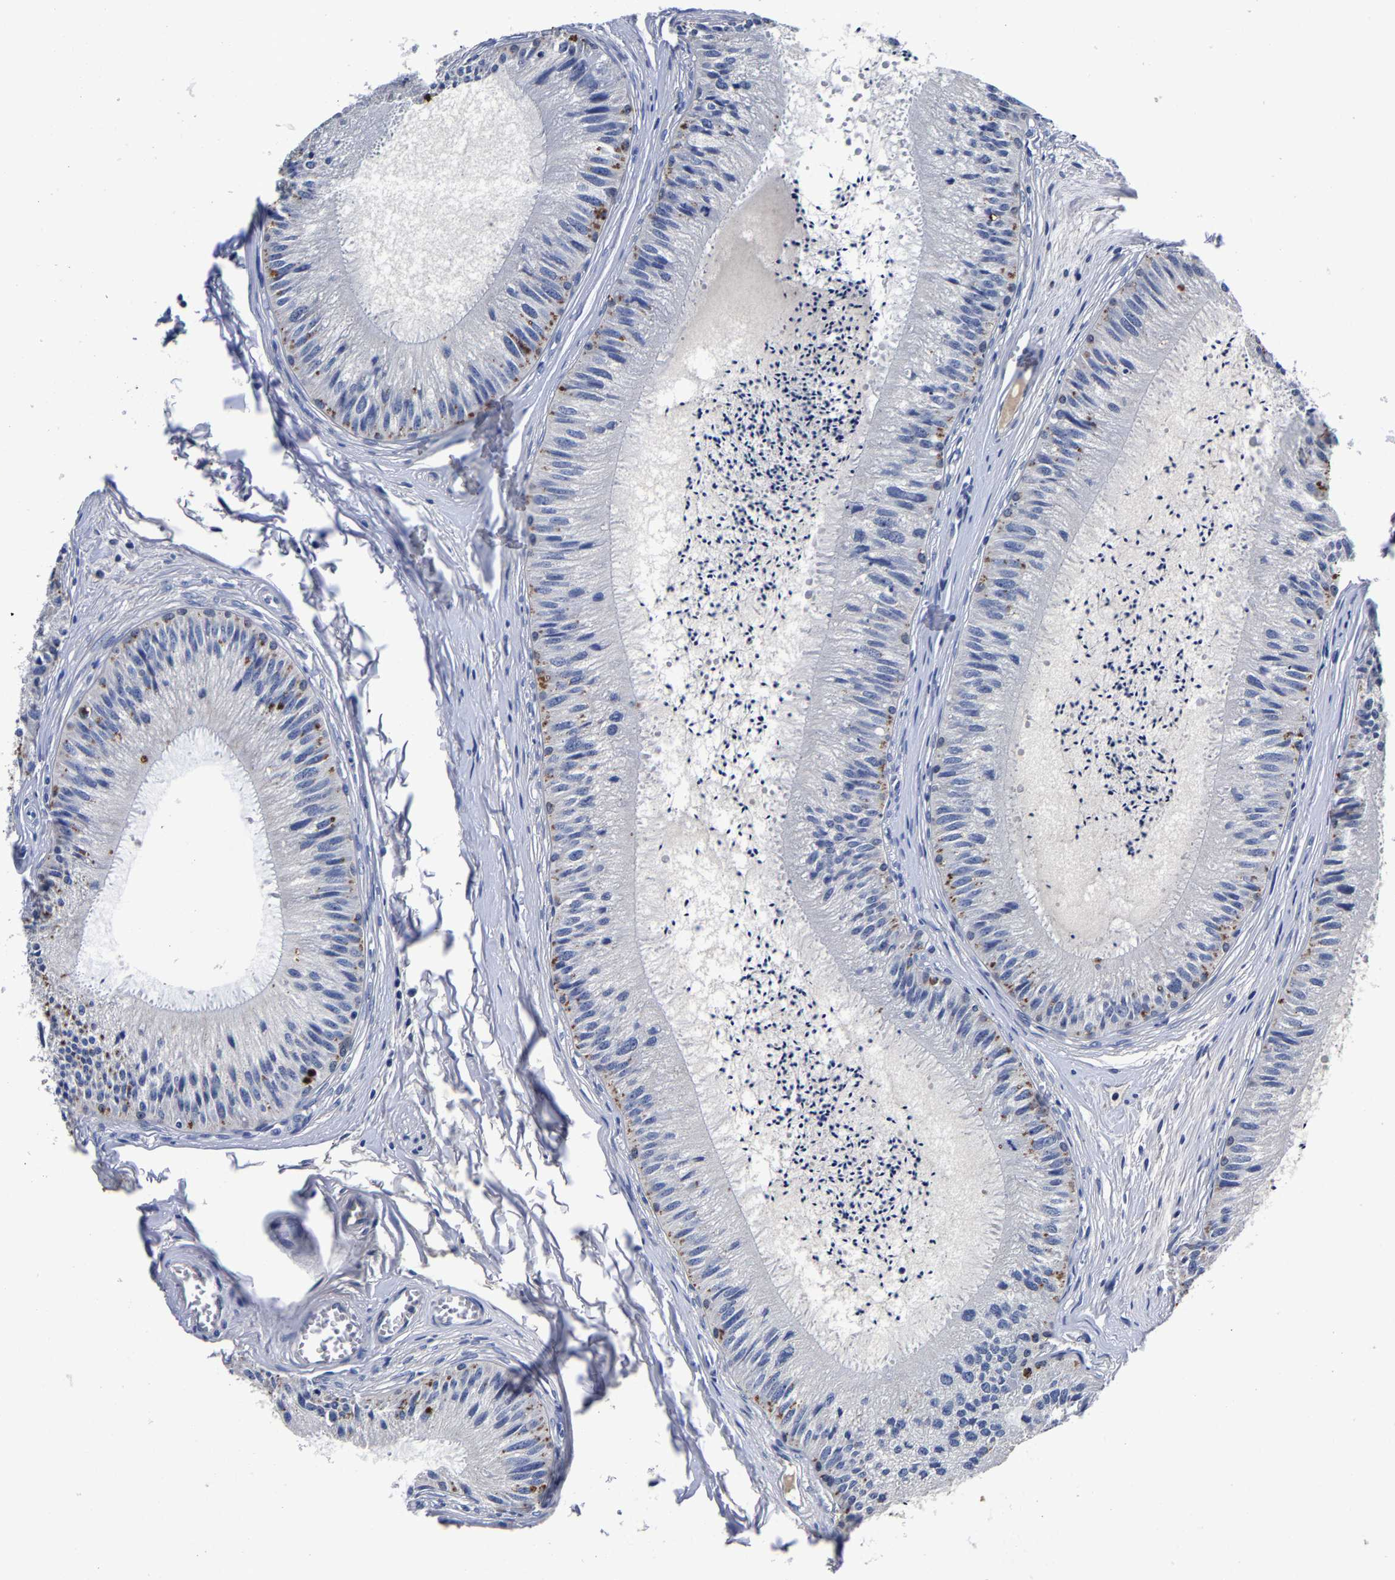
{"staining": {"intensity": "negative", "quantity": "none", "location": "none"}, "tissue": "epididymis", "cell_type": "Glandular cells", "image_type": "normal", "snomed": [{"axis": "morphology", "description": "Normal tissue, NOS"}, {"axis": "topography", "description": "Epididymis"}], "caption": "Glandular cells are negative for brown protein staining in normal epididymis.", "gene": "PSPH", "patient": {"sex": "male", "age": 31}}